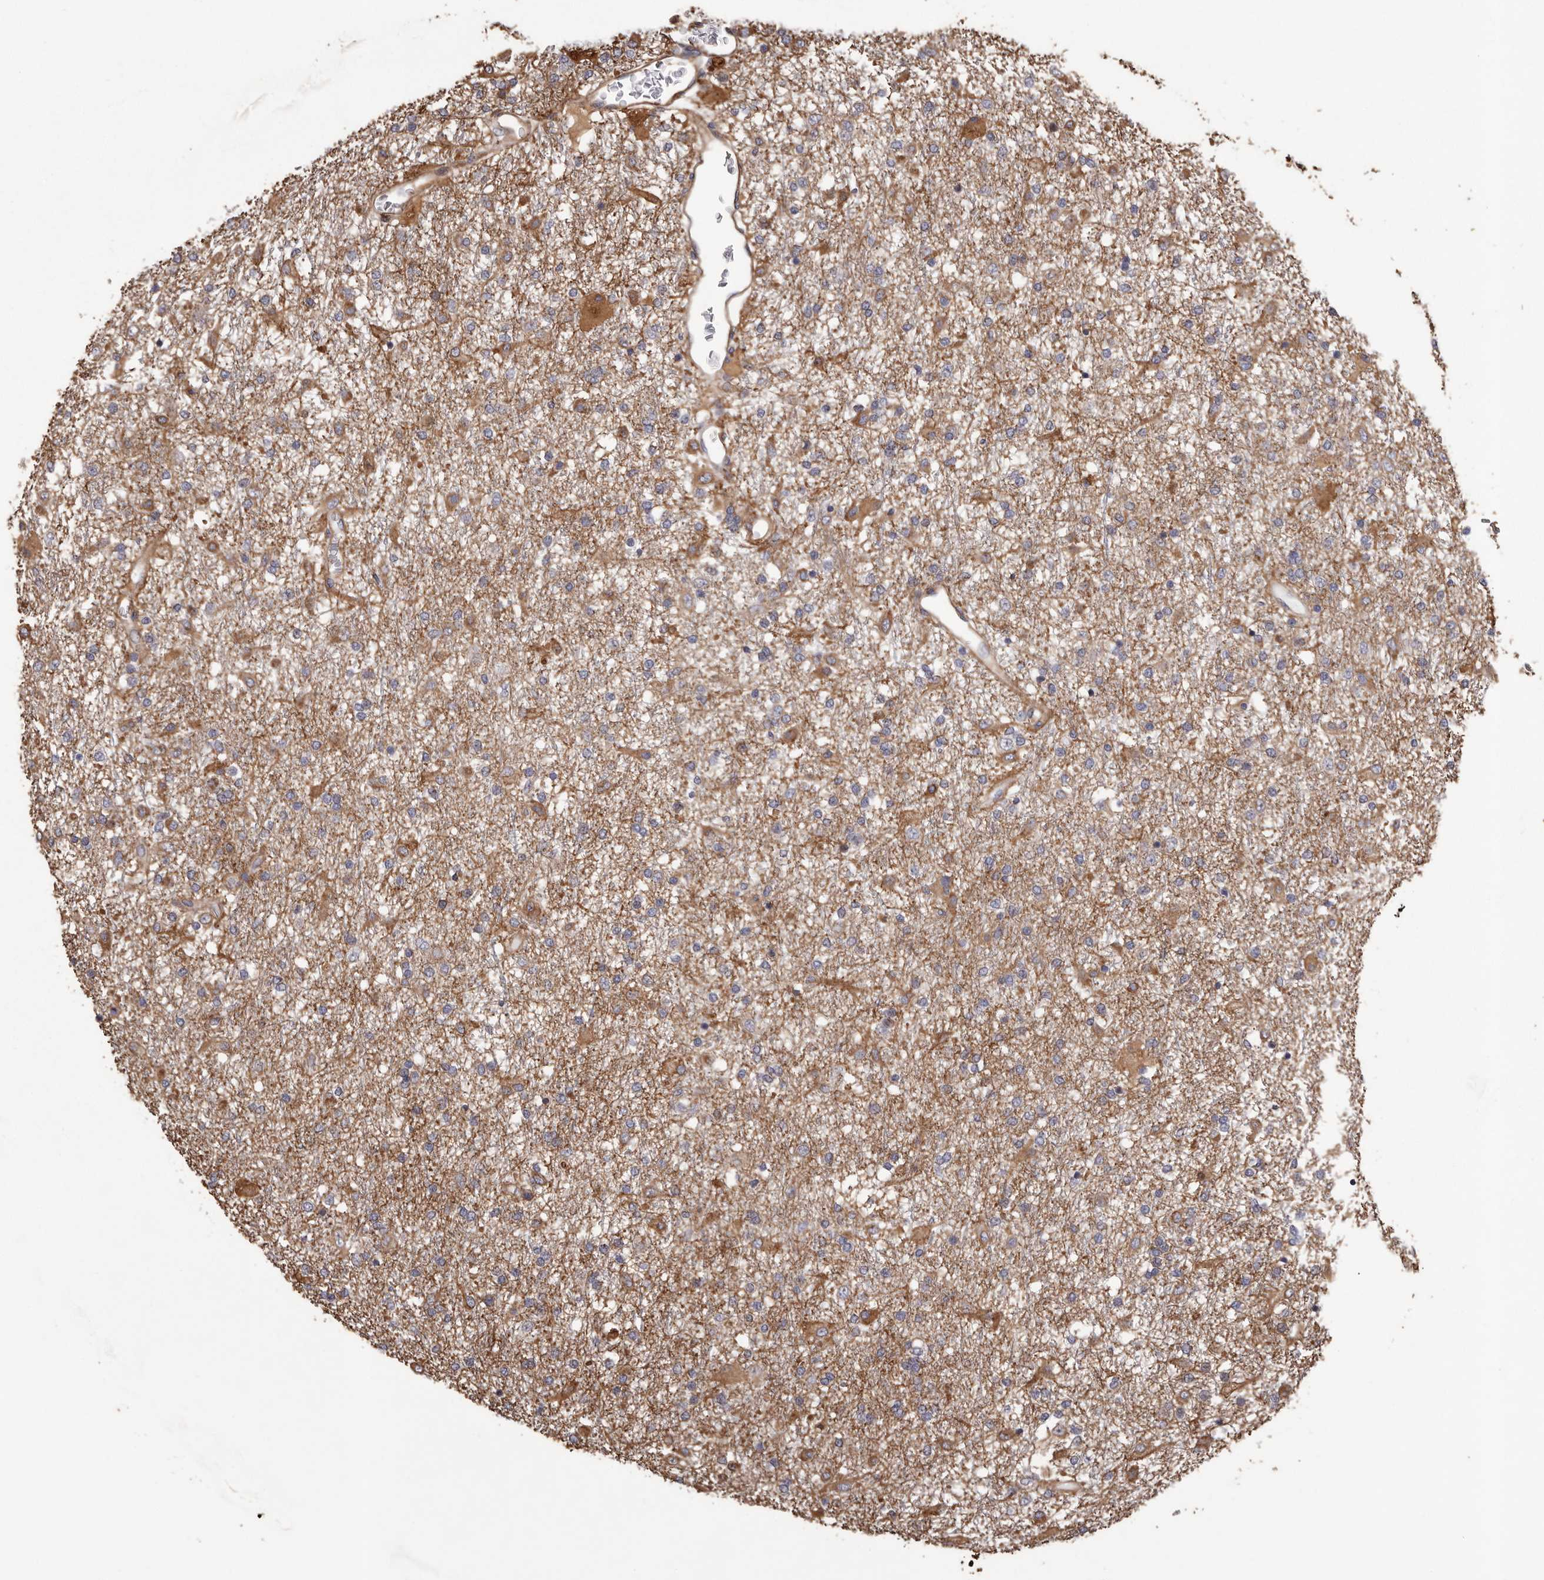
{"staining": {"intensity": "negative", "quantity": "none", "location": "none"}, "tissue": "glioma", "cell_type": "Tumor cells", "image_type": "cancer", "snomed": [{"axis": "morphology", "description": "Glioma, malignant, Low grade"}, {"axis": "topography", "description": "Brain"}], "caption": "DAB (3,3'-diaminobenzidine) immunohistochemical staining of glioma displays no significant positivity in tumor cells.", "gene": "CEP104", "patient": {"sex": "male", "age": 65}}